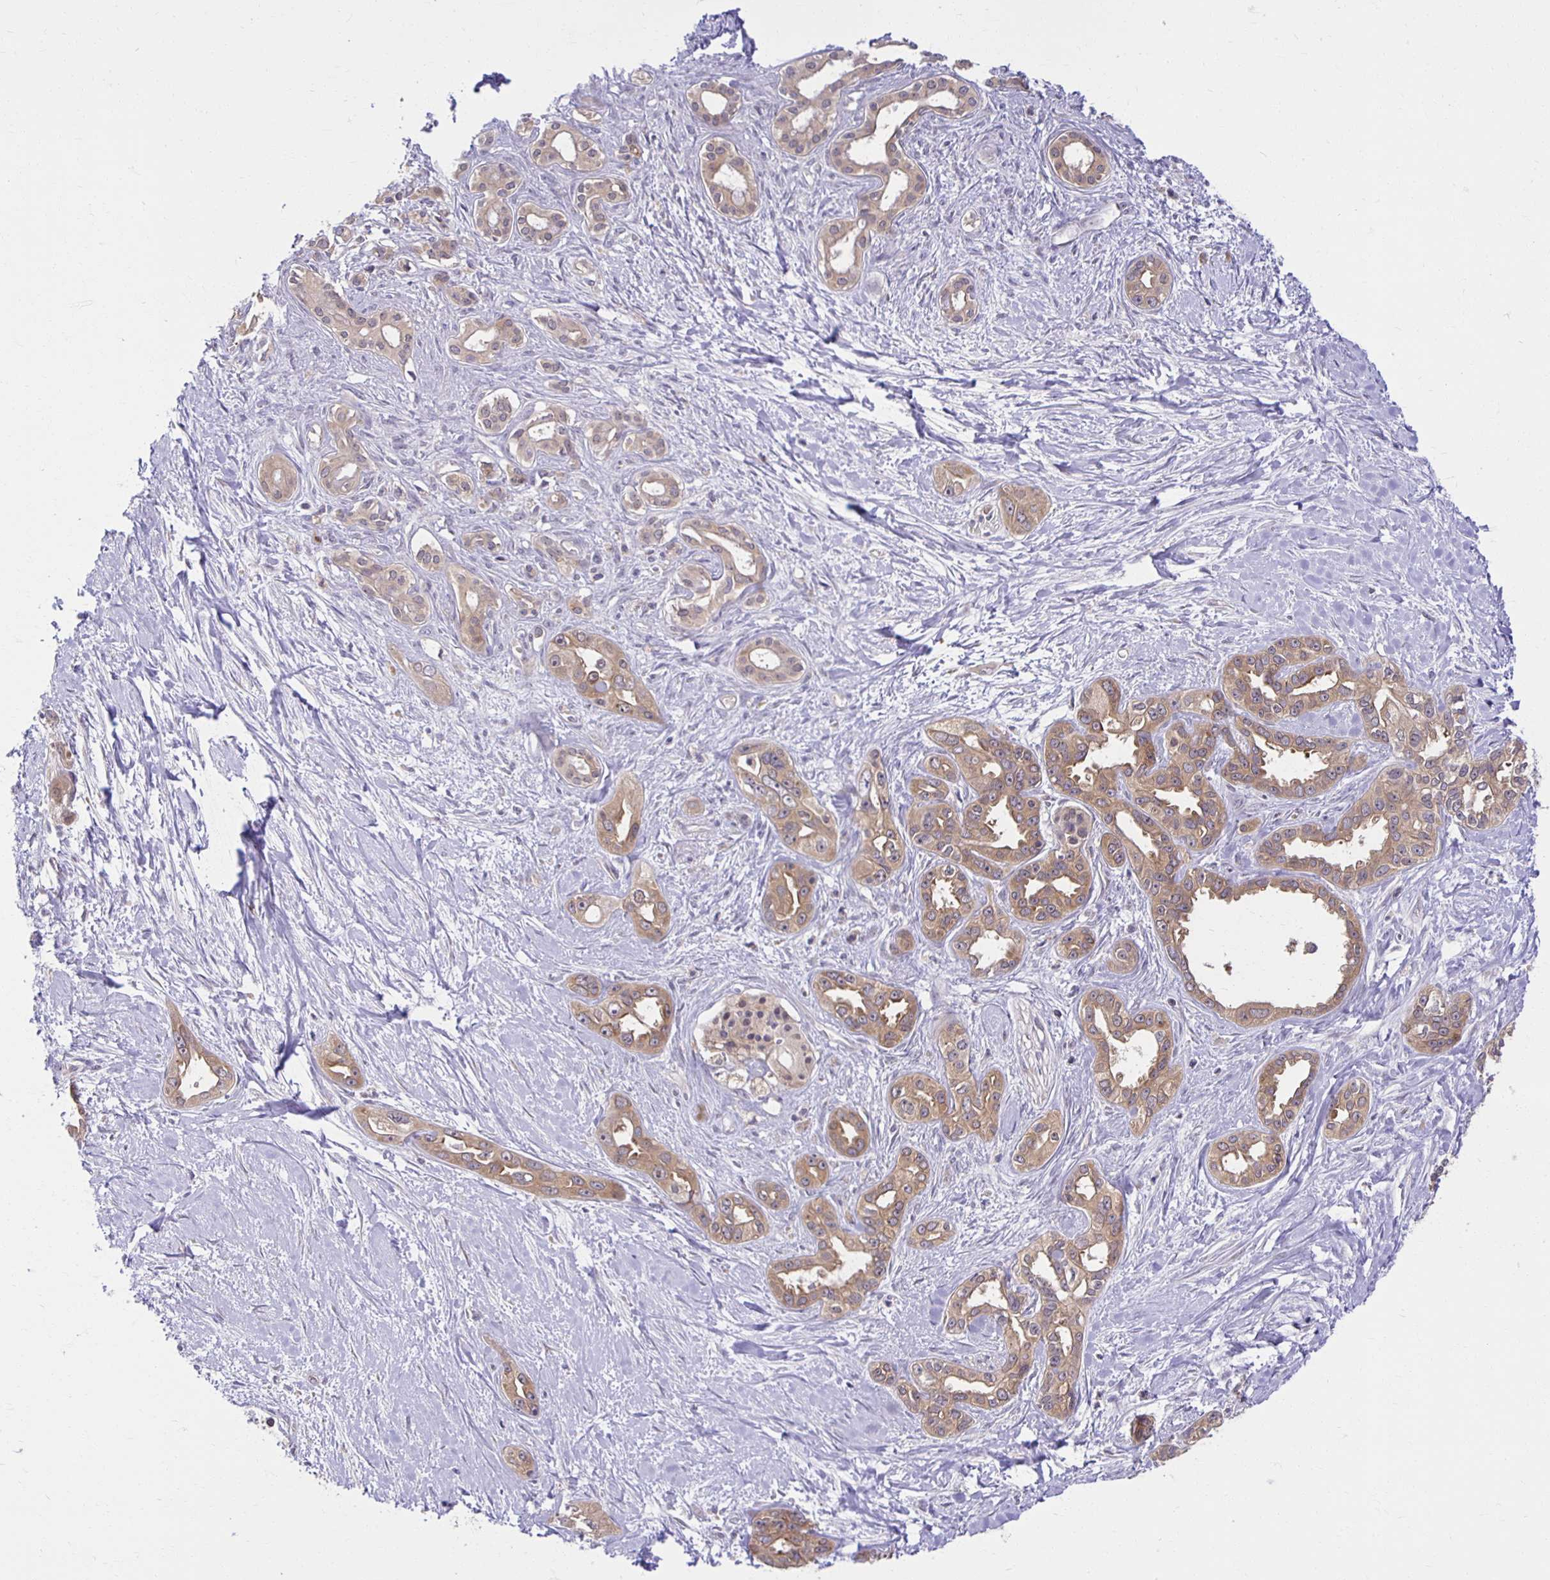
{"staining": {"intensity": "weak", "quantity": ">75%", "location": "cytoplasmic/membranous"}, "tissue": "pancreatic cancer", "cell_type": "Tumor cells", "image_type": "cancer", "snomed": [{"axis": "morphology", "description": "Adenocarcinoma, NOS"}, {"axis": "topography", "description": "Pancreas"}], "caption": "This is a micrograph of immunohistochemistry (IHC) staining of adenocarcinoma (pancreatic), which shows weak staining in the cytoplasmic/membranous of tumor cells.", "gene": "MIEN1", "patient": {"sex": "female", "age": 50}}